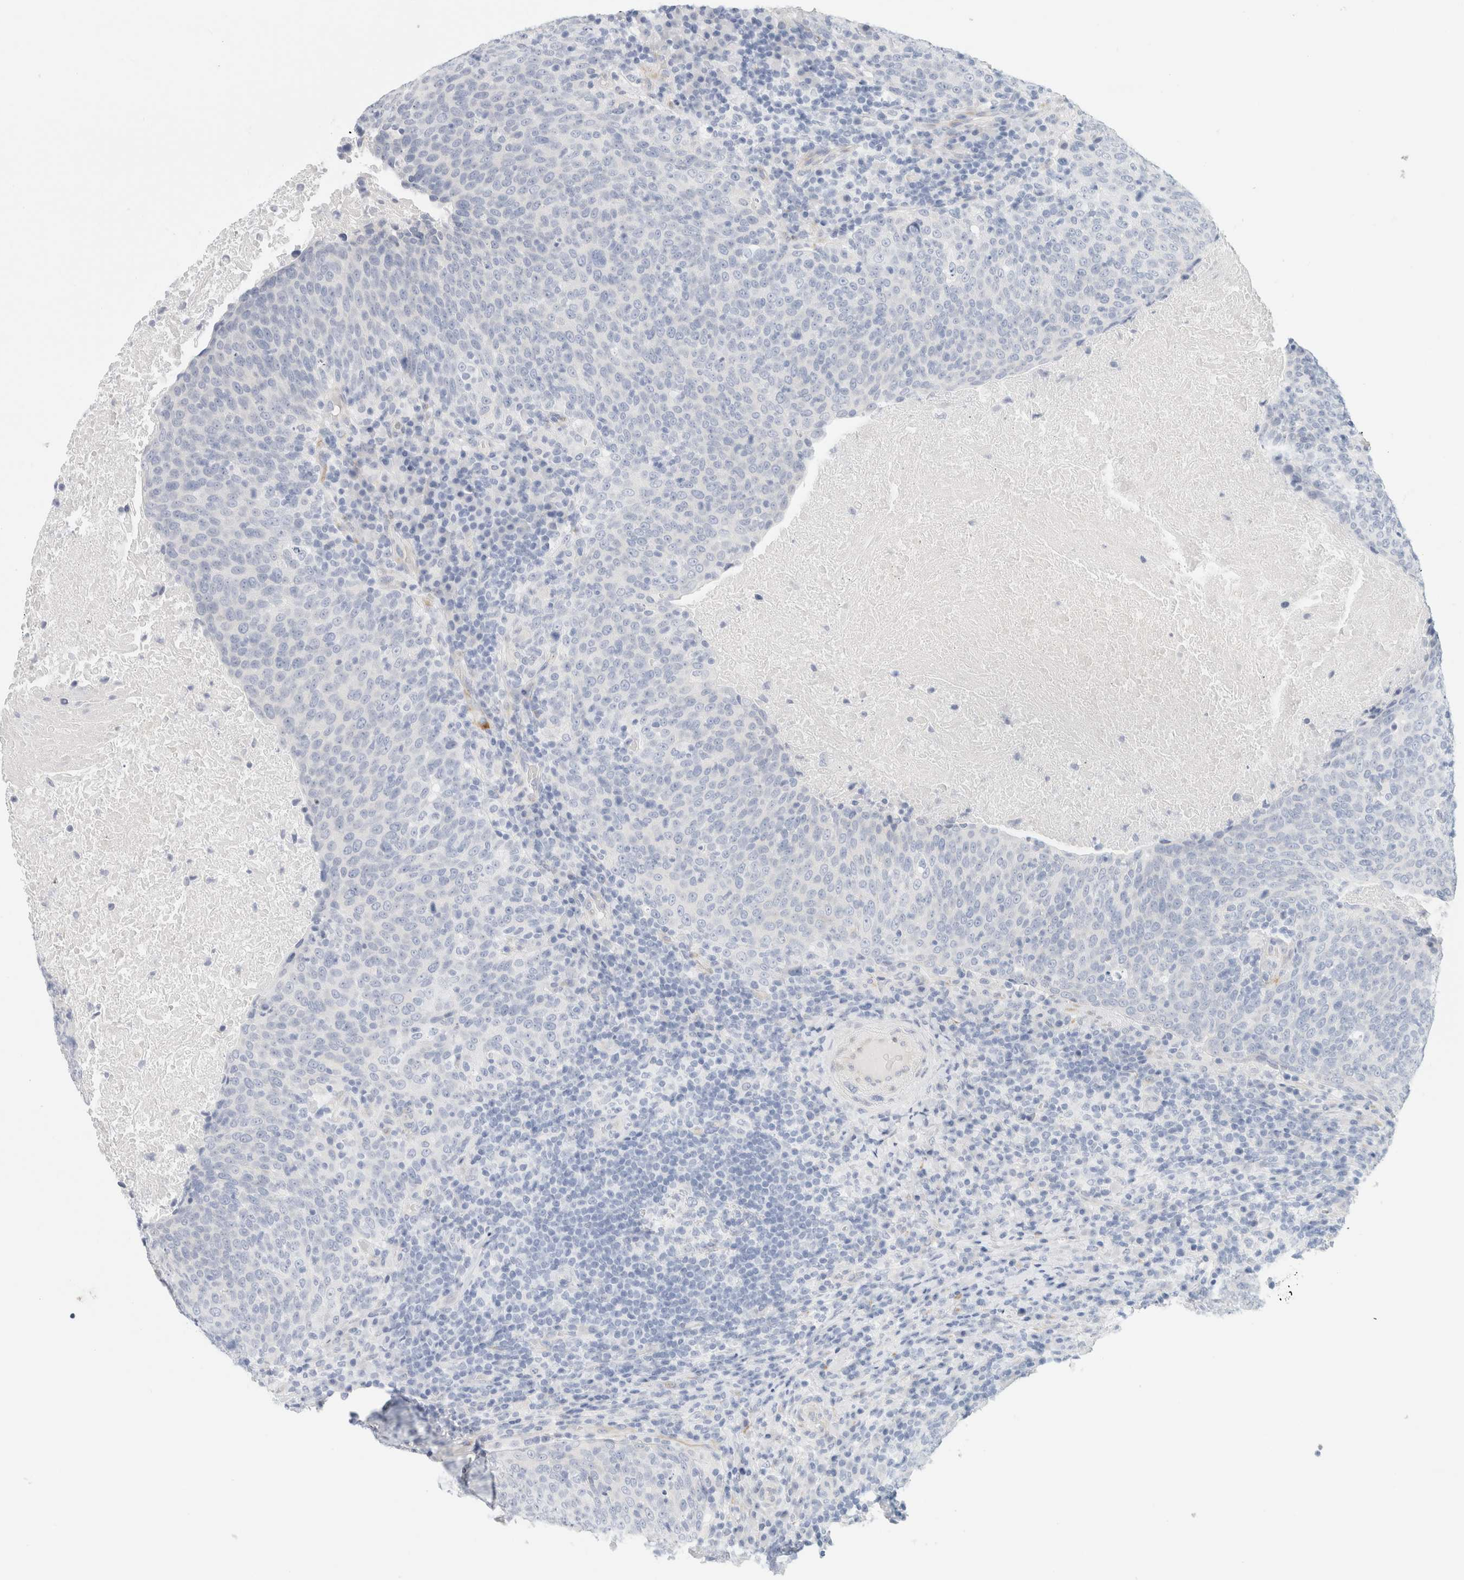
{"staining": {"intensity": "negative", "quantity": "none", "location": "none"}, "tissue": "head and neck cancer", "cell_type": "Tumor cells", "image_type": "cancer", "snomed": [{"axis": "morphology", "description": "Squamous cell carcinoma, NOS"}, {"axis": "morphology", "description": "Squamous cell carcinoma, metastatic, NOS"}, {"axis": "topography", "description": "Lymph node"}, {"axis": "topography", "description": "Head-Neck"}], "caption": "This is an immunohistochemistry micrograph of metastatic squamous cell carcinoma (head and neck). There is no positivity in tumor cells.", "gene": "RTN4", "patient": {"sex": "male", "age": 62}}